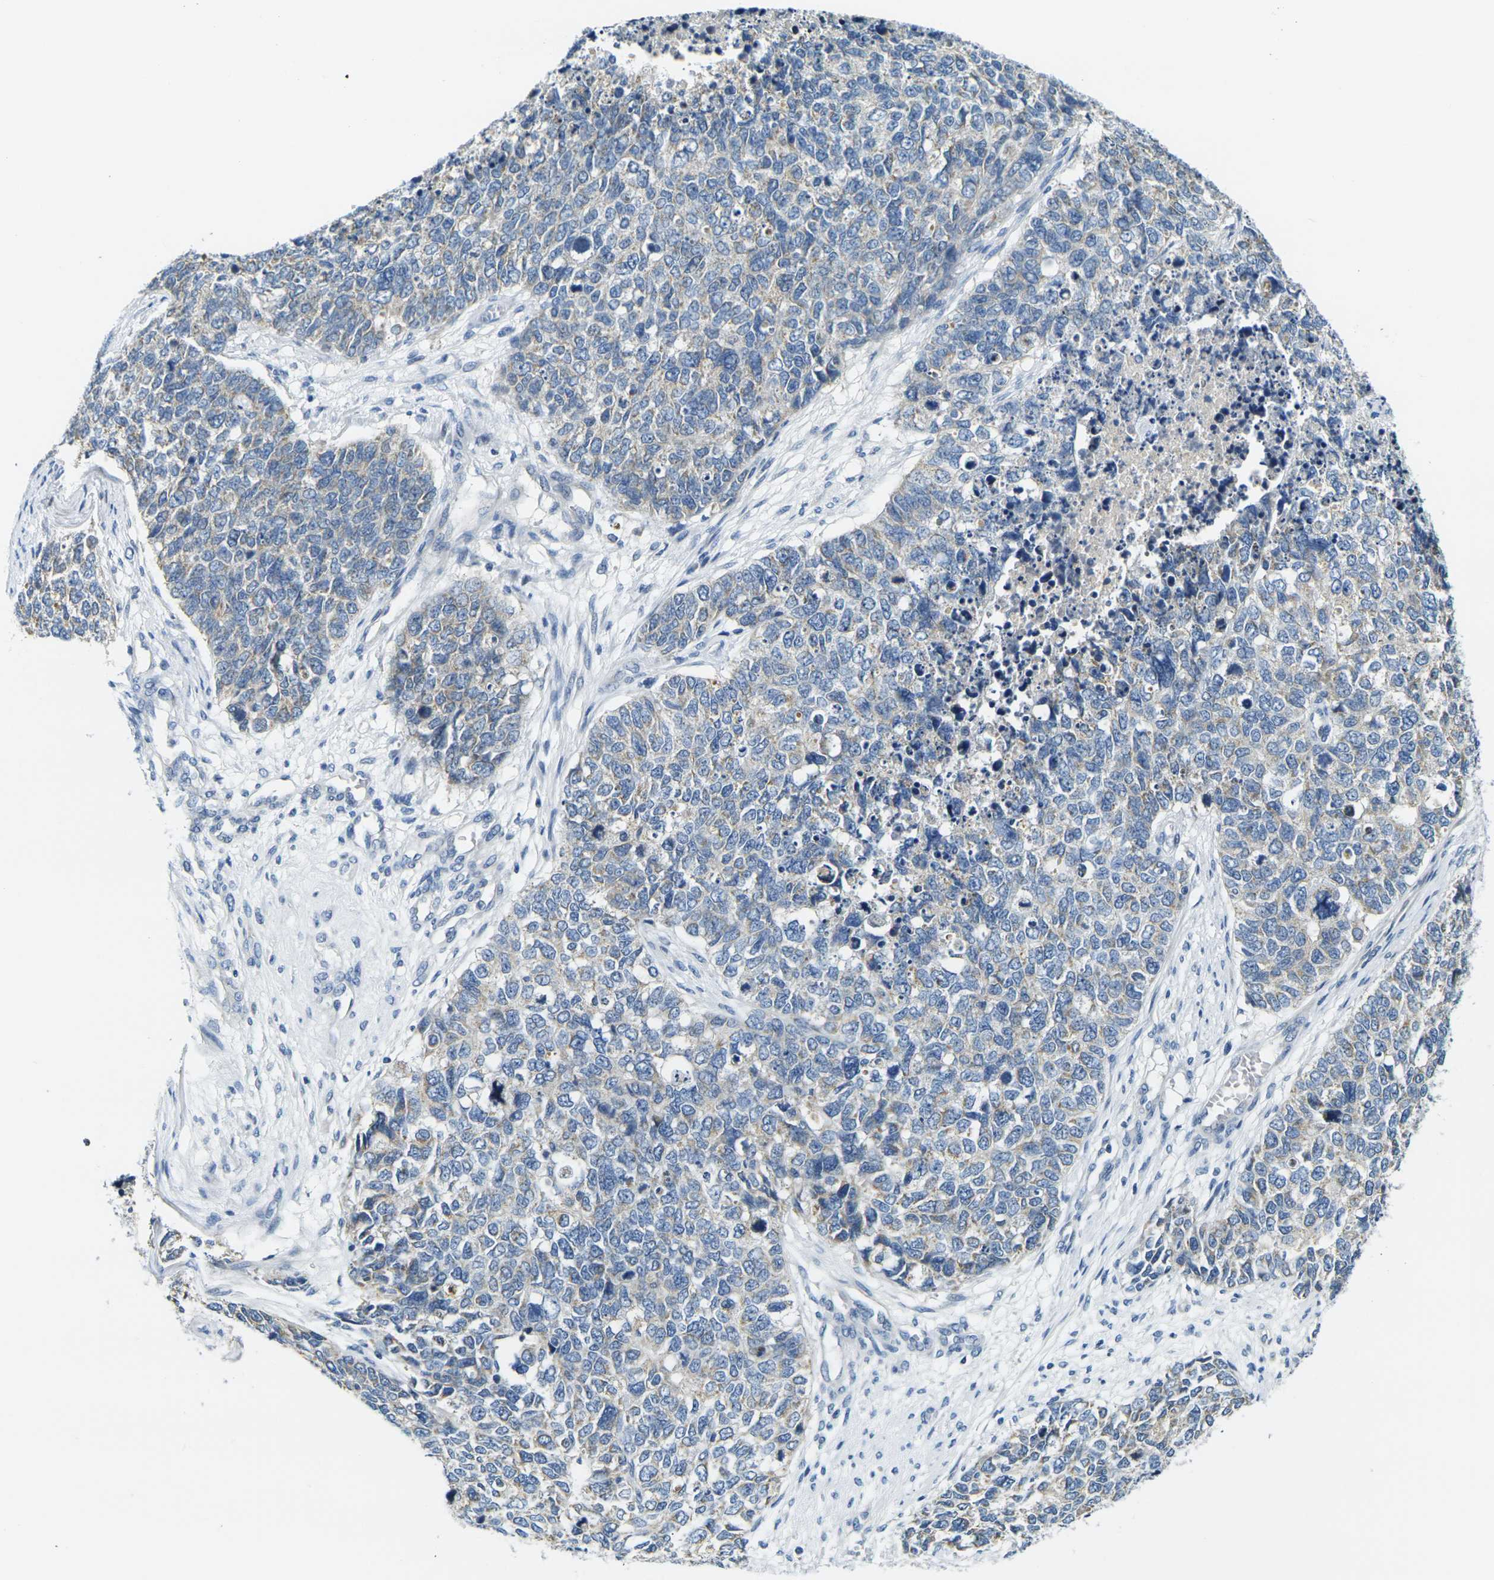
{"staining": {"intensity": "weak", "quantity": "25%-75%", "location": "cytoplasmic/membranous"}, "tissue": "cervical cancer", "cell_type": "Tumor cells", "image_type": "cancer", "snomed": [{"axis": "morphology", "description": "Squamous cell carcinoma, NOS"}, {"axis": "topography", "description": "Cervix"}], "caption": "Immunohistochemistry (DAB (3,3'-diaminobenzidine)) staining of cervical cancer (squamous cell carcinoma) displays weak cytoplasmic/membranous protein staining in approximately 25%-75% of tumor cells. (DAB (3,3'-diaminobenzidine) IHC, brown staining for protein, blue staining for nuclei).", "gene": "SHISAL2B", "patient": {"sex": "female", "age": 63}}